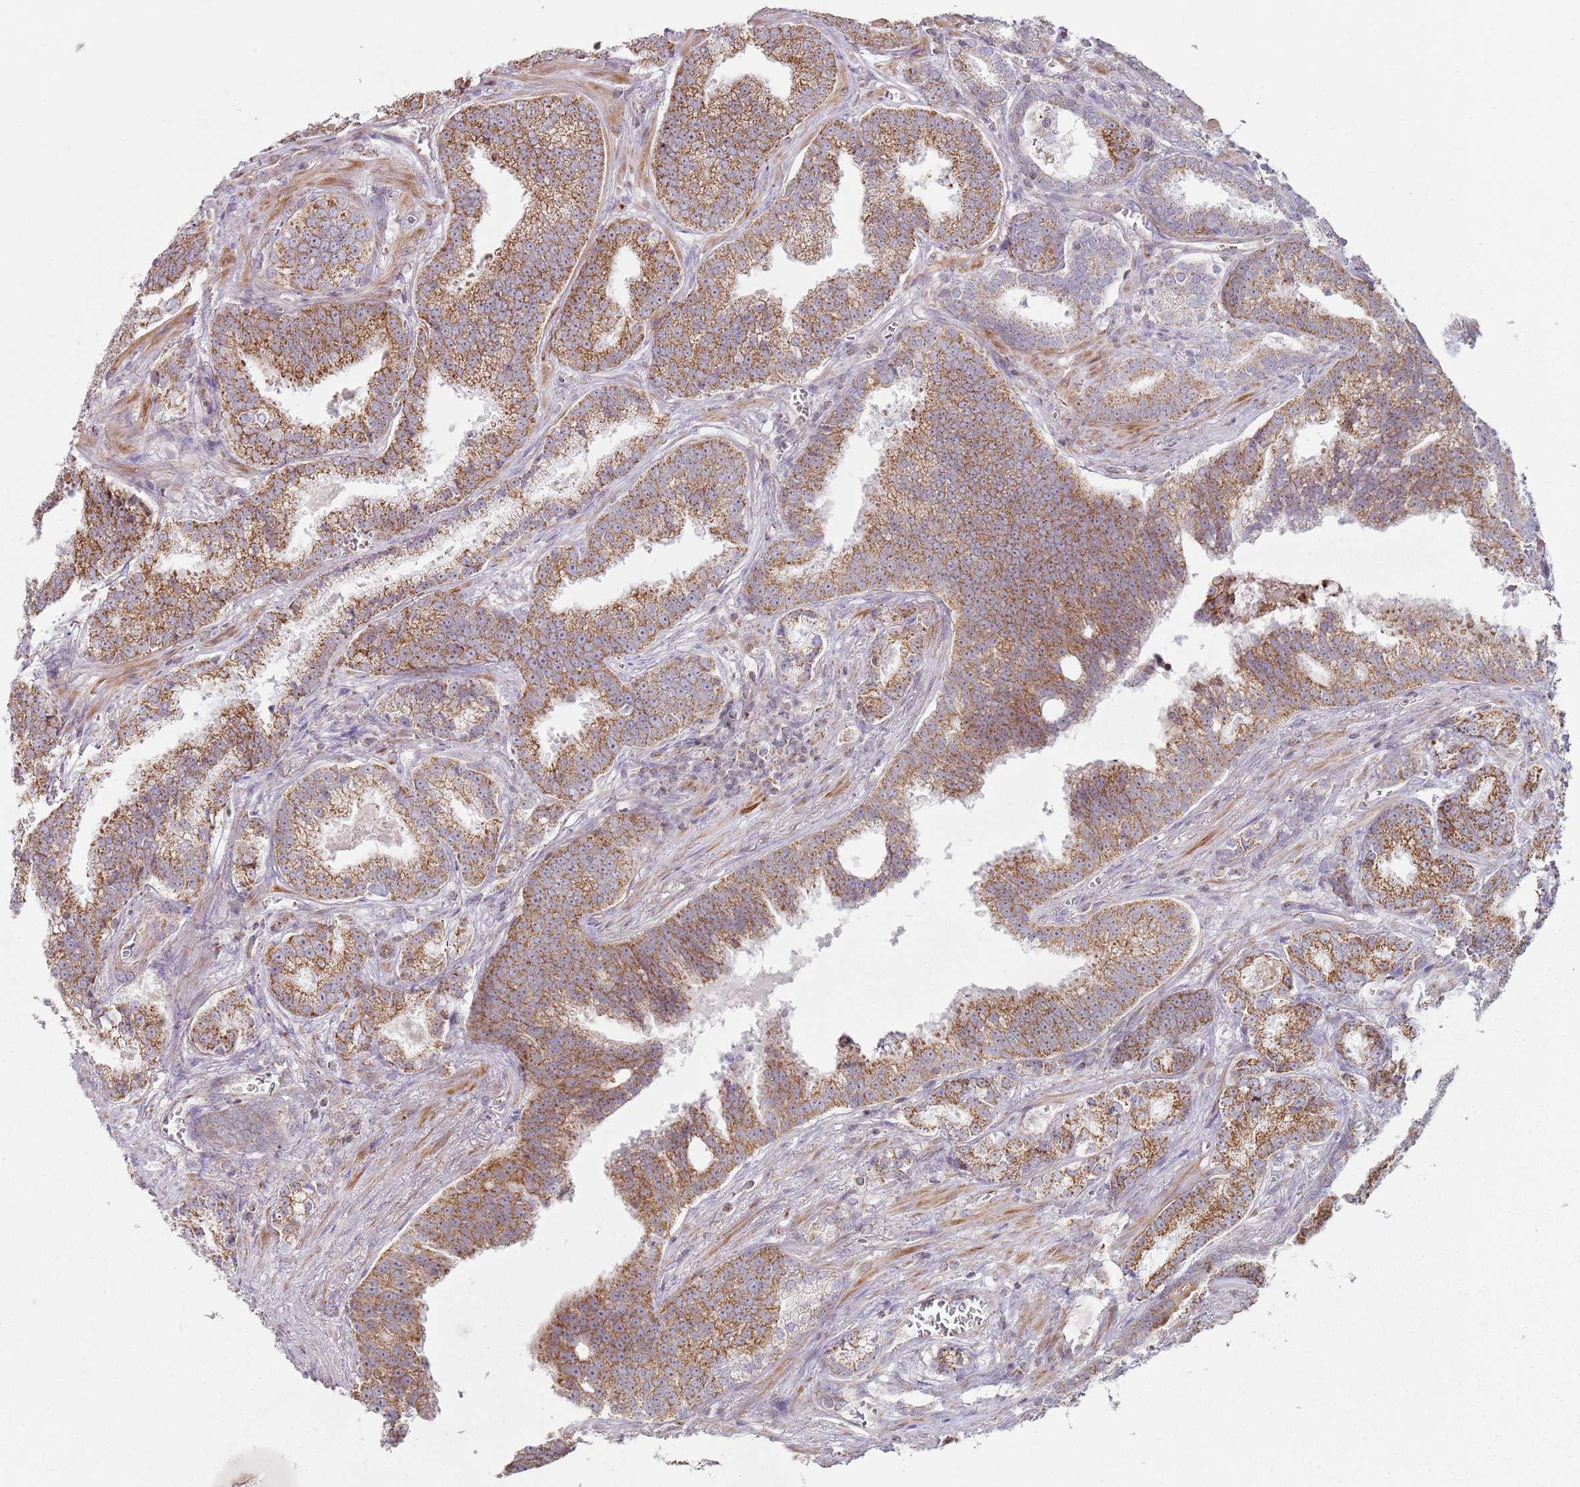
{"staining": {"intensity": "moderate", "quantity": ">75%", "location": "cytoplasmic/membranous"}, "tissue": "prostate cancer", "cell_type": "Tumor cells", "image_type": "cancer", "snomed": [{"axis": "morphology", "description": "Adenocarcinoma, High grade"}, {"axis": "topography", "description": "Prostate"}], "caption": "High-magnification brightfield microscopy of adenocarcinoma (high-grade) (prostate) stained with DAB (brown) and counterstained with hematoxylin (blue). tumor cells exhibit moderate cytoplasmic/membranous staining is appreciated in approximately>75% of cells. The staining is performed using DAB (3,3'-diaminobenzidine) brown chromogen to label protein expression. The nuclei are counter-stained blue using hematoxylin.", "gene": "GAS8", "patient": {"sex": "male", "age": 67}}